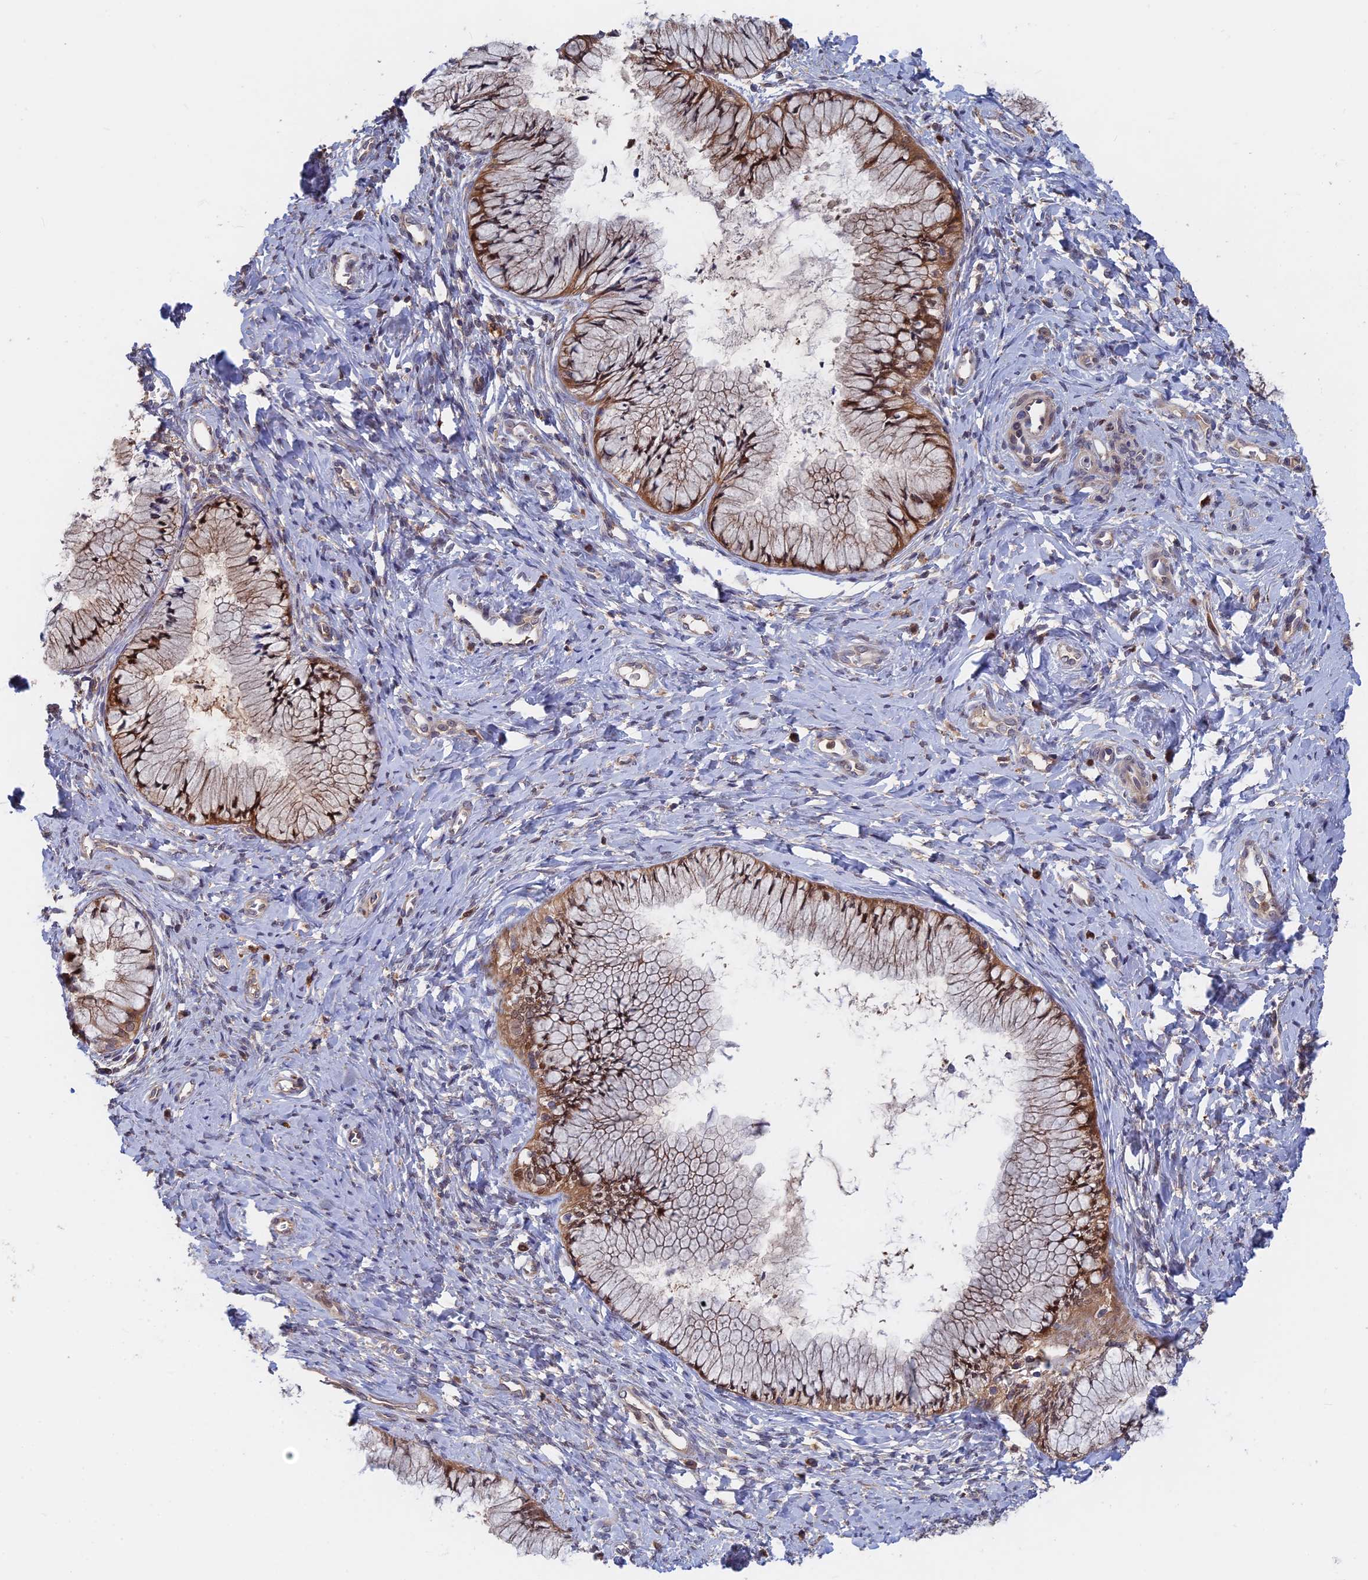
{"staining": {"intensity": "moderate", "quantity": "25%-75%", "location": "cytoplasmic/membranous,nuclear"}, "tissue": "cervix", "cell_type": "Glandular cells", "image_type": "normal", "snomed": [{"axis": "morphology", "description": "Normal tissue, NOS"}, {"axis": "topography", "description": "Cervix"}], "caption": "An image of human cervix stained for a protein reveals moderate cytoplasmic/membranous,nuclear brown staining in glandular cells.", "gene": "BLVRA", "patient": {"sex": "female", "age": 42}}